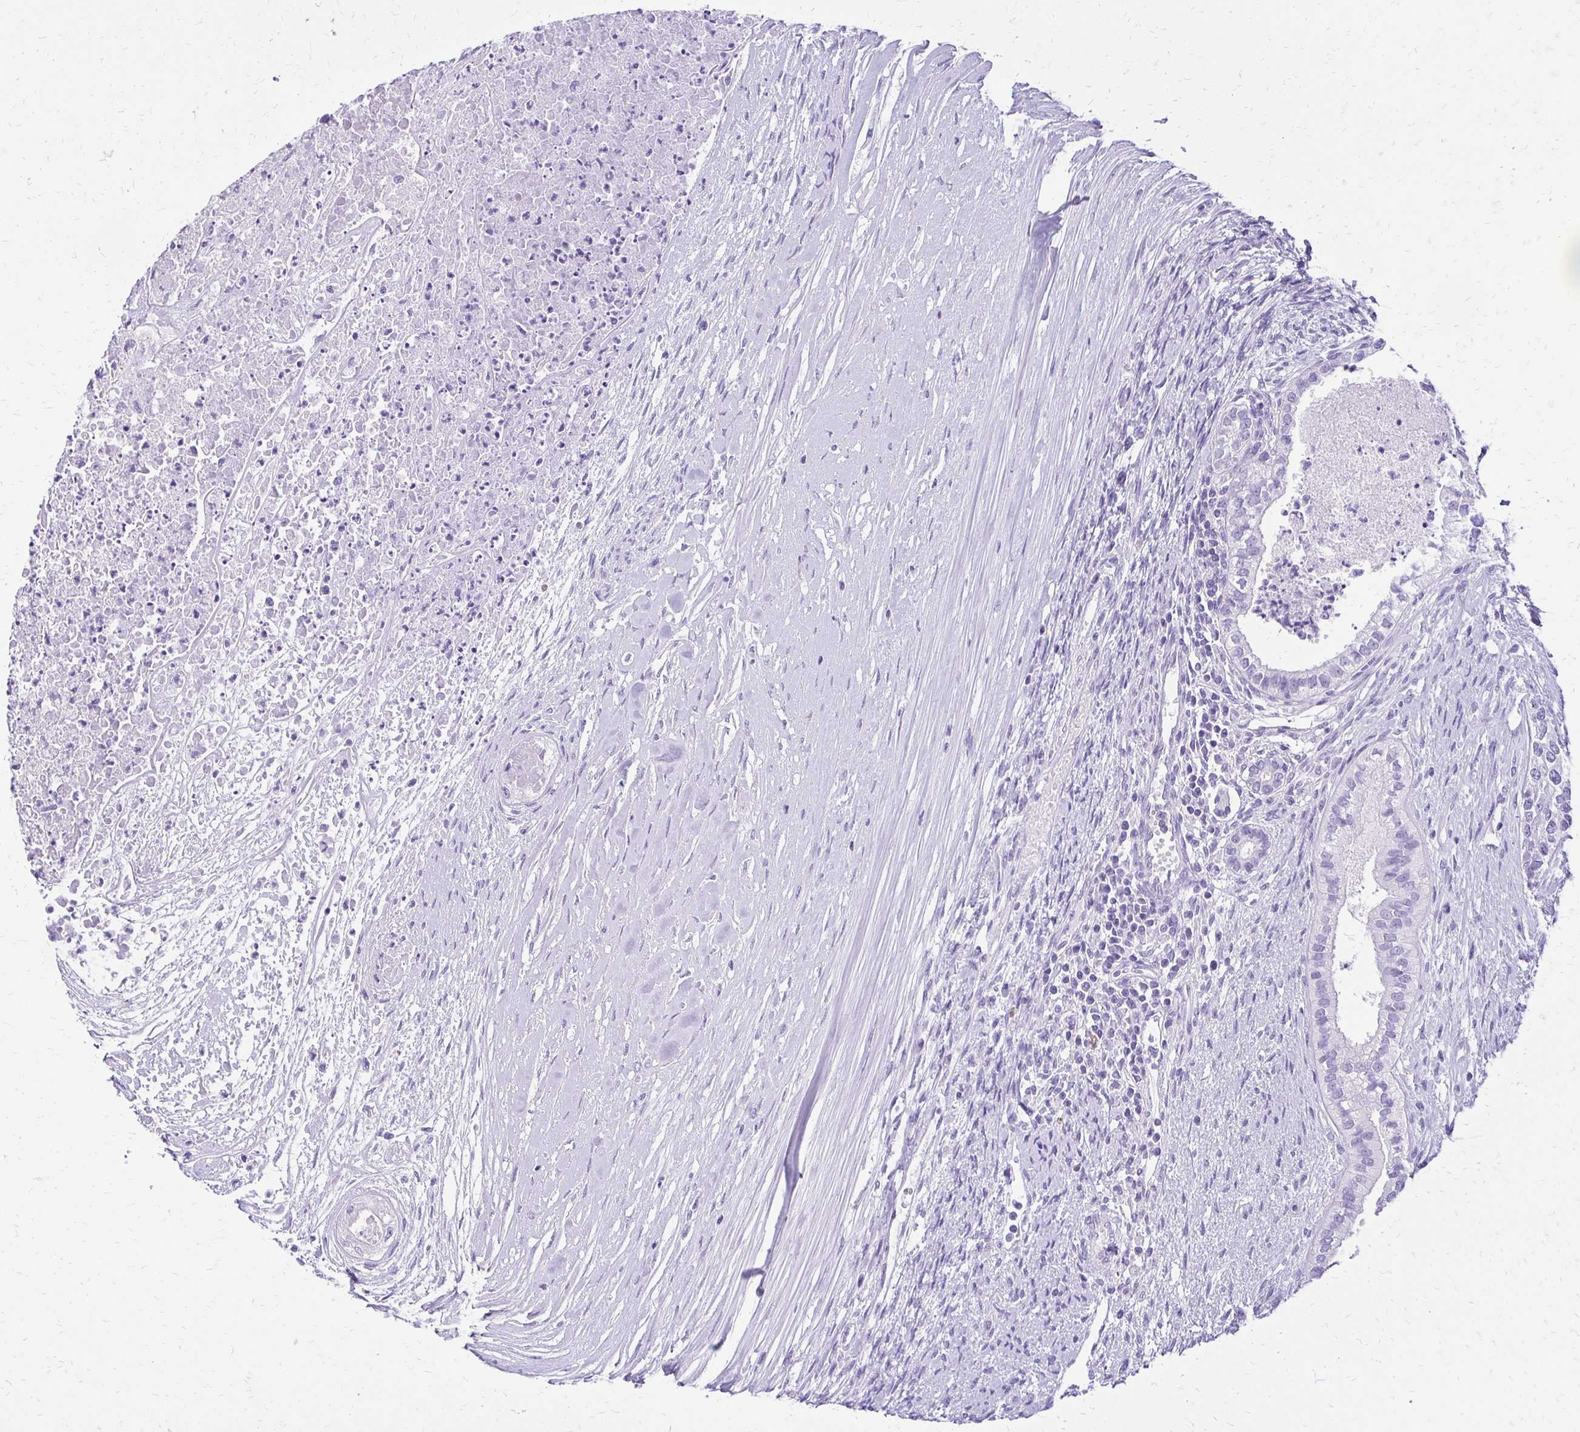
{"staining": {"intensity": "negative", "quantity": "none", "location": "none"}, "tissue": "testis cancer", "cell_type": "Tumor cells", "image_type": "cancer", "snomed": [{"axis": "morphology", "description": "Carcinoma, Embryonal, NOS"}, {"axis": "topography", "description": "Testis"}], "caption": "Tumor cells are negative for brown protein staining in testis embryonal carcinoma. (DAB (3,3'-diaminobenzidine) immunohistochemistry visualized using brightfield microscopy, high magnification).", "gene": "SLC32A1", "patient": {"sex": "male", "age": 37}}